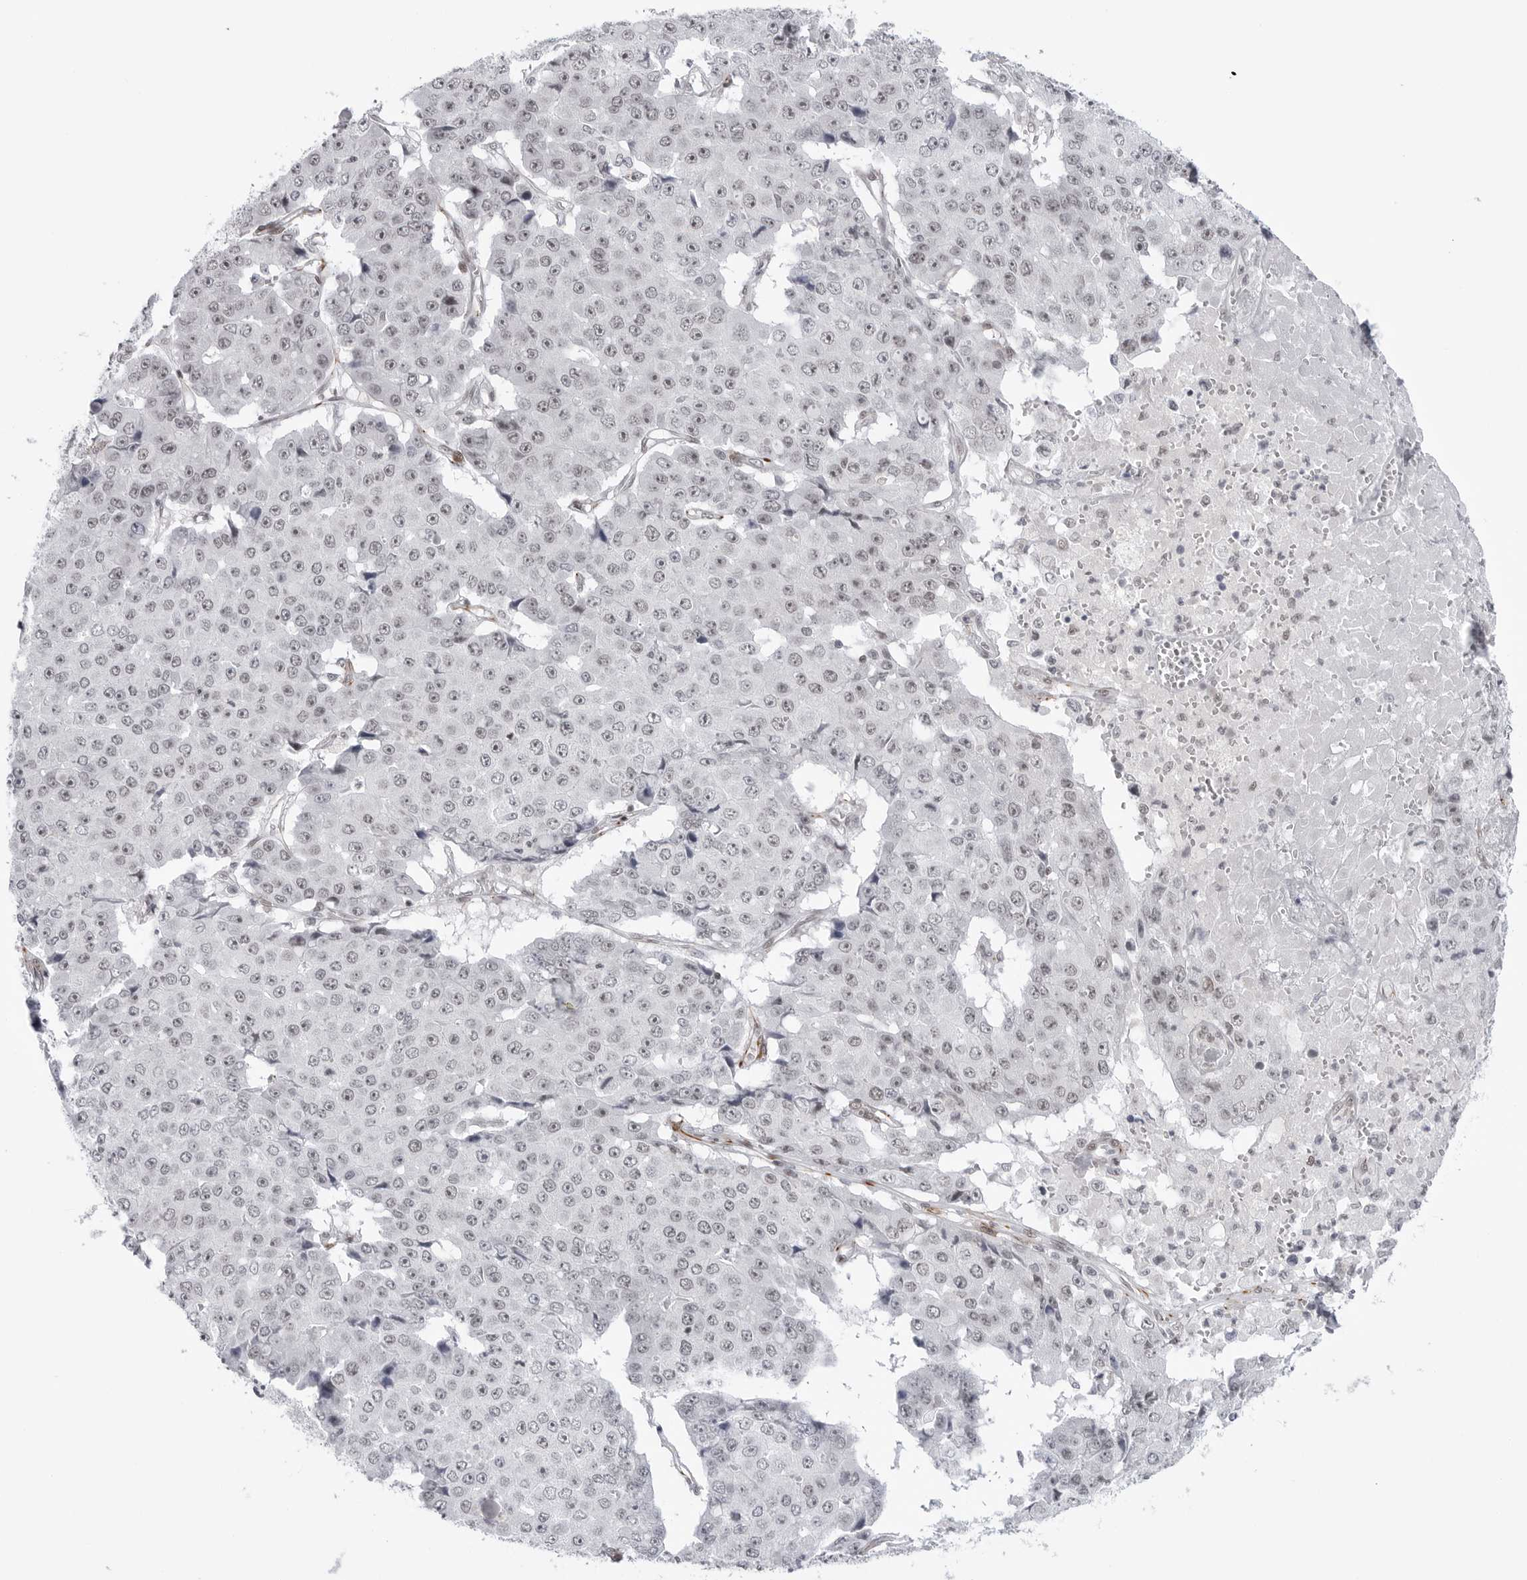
{"staining": {"intensity": "negative", "quantity": "none", "location": "none"}, "tissue": "pancreatic cancer", "cell_type": "Tumor cells", "image_type": "cancer", "snomed": [{"axis": "morphology", "description": "Adenocarcinoma, NOS"}, {"axis": "topography", "description": "Pancreas"}], "caption": "High magnification brightfield microscopy of pancreatic cancer (adenocarcinoma) stained with DAB (brown) and counterstained with hematoxylin (blue): tumor cells show no significant expression. The staining was performed using DAB to visualize the protein expression in brown, while the nuclei were stained in blue with hematoxylin (Magnification: 20x).", "gene": "TRIM66", "patient": {"sex": "male", "age": 50}}